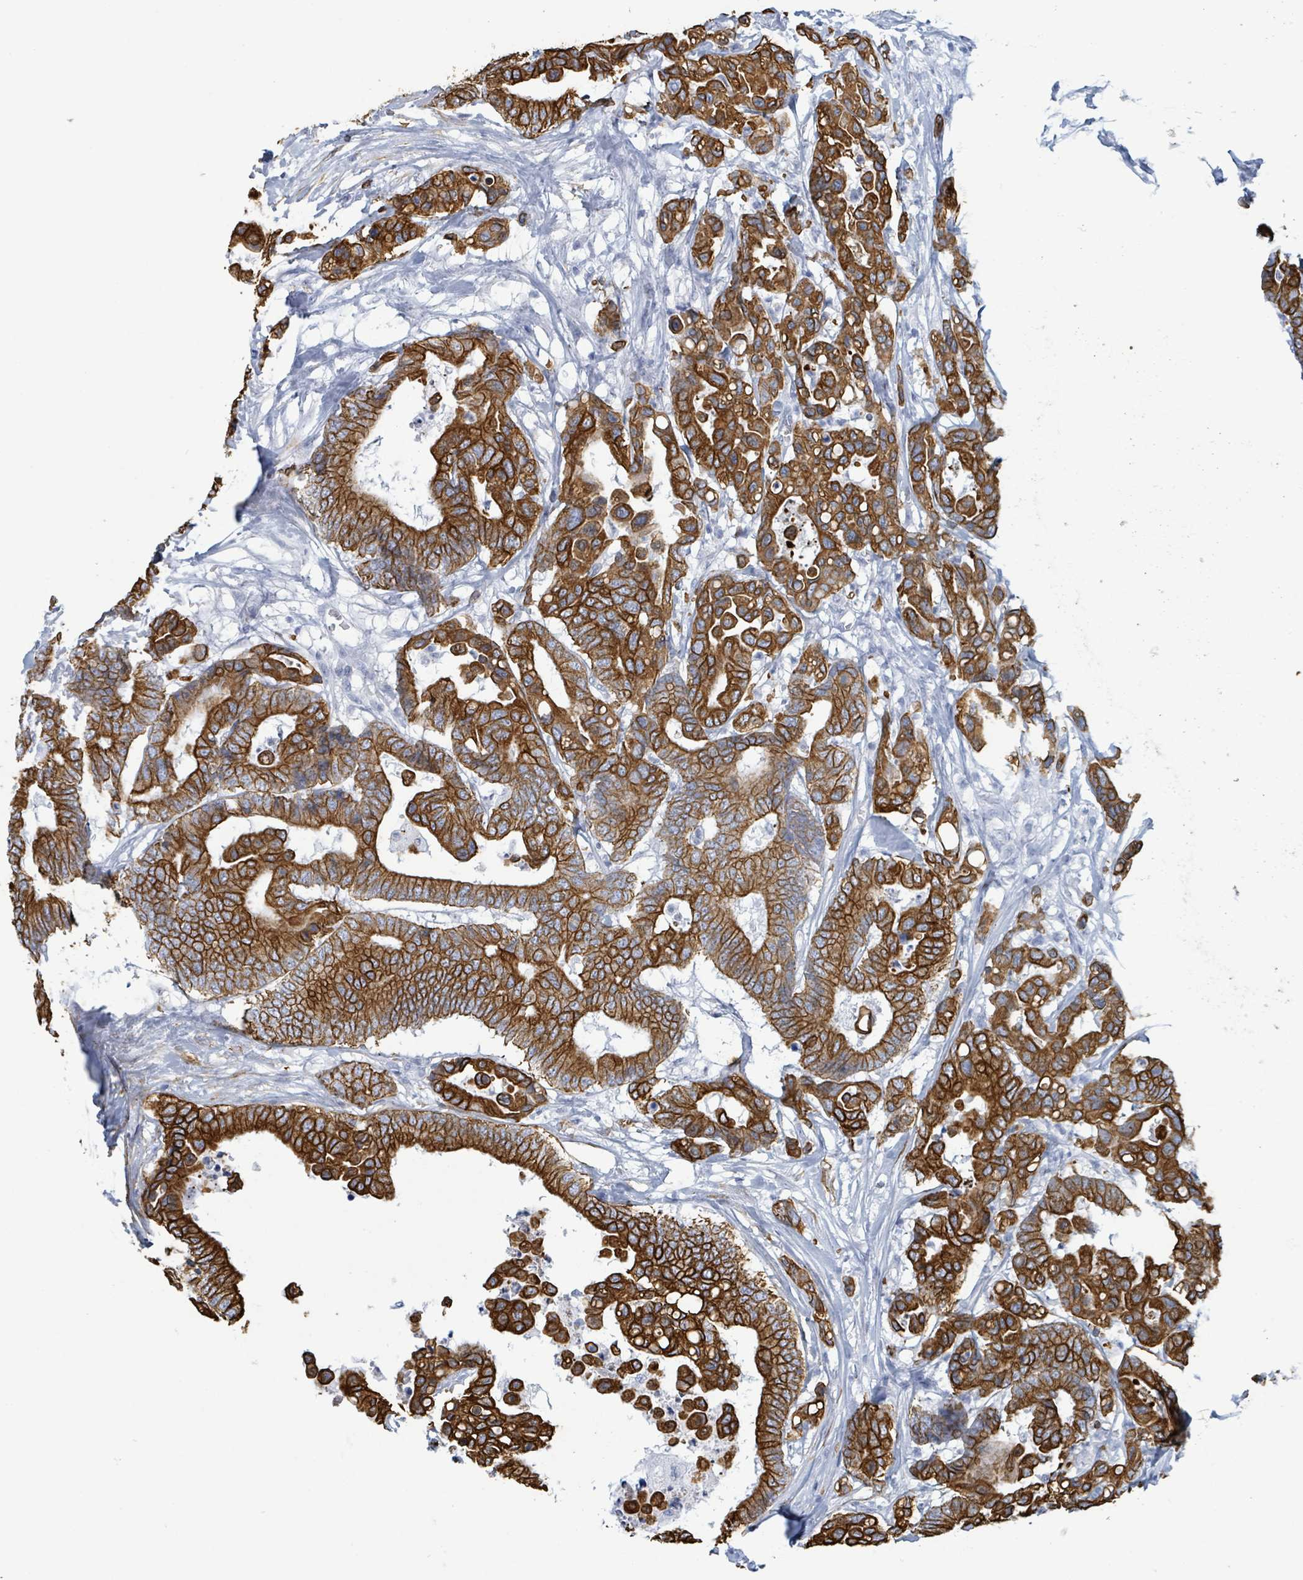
{"staining": {"intensity": "strong", "quantity": ">75%", "location": "cytoplasmic/membranous"}, "tissue": "colorectal cancer", "cell_type": "Tumor cells", "image_type": "cancer", "snomed": [{"axis": "morphology", "description": "Normal tissue, NOS"}, {"axis": "morphology", "description": "Adenocarcinoma, NOS"}, {"axis": "topography", "description": "Colon"}], "caption": "The micrograph exhibits staining of adenocarcinoma (colorectal), revealing strong cytoplasmic/membranous protein staining (brown color) within tumor cells.", "gene": "KRT8", "patient": {"sex": "male", "age": 82}}